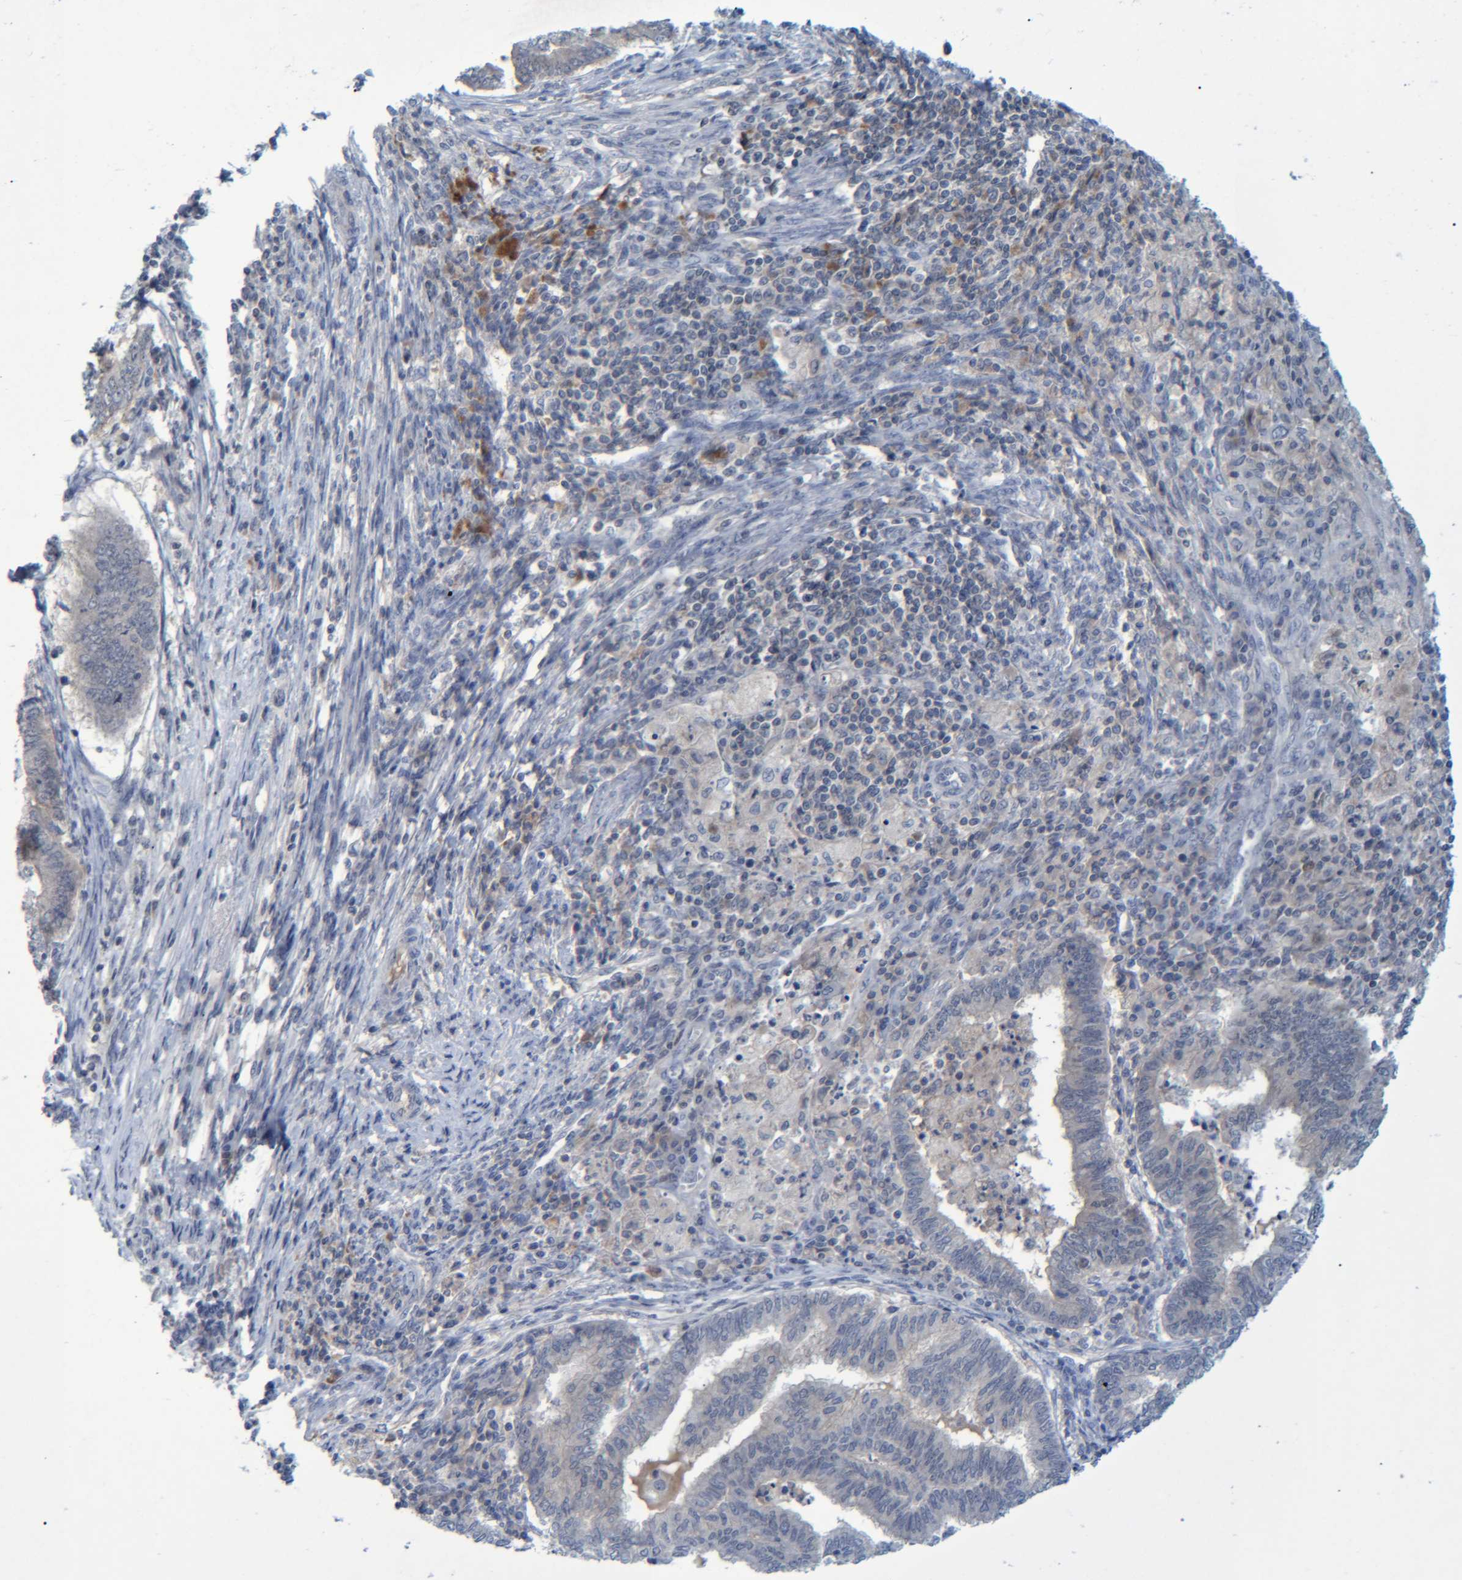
{"staining": {"intensity": "negative", "quantity": "none", "location": "none"}, "tissue": "endometrial cancer", "cell_type": "Tumor cells", "image_type": "cancer", "snomed": [{"axis": "morphology", "description": "Polyp, NOS"}, {"axis": "morphology", "description": "Adenocarcinoma, NOS"}, {"axis": "morphology", "description": "Adenoma, NOS"}, {"axis": "topography", "description": "Endometrium"}], "caption": "Protein analysis of endometrial cancer (adenocarcinoma) demonstrates no significant staining in tumor cells.", "gene": "PCYT2", "patient": {"sex": "female", "age": 79}}